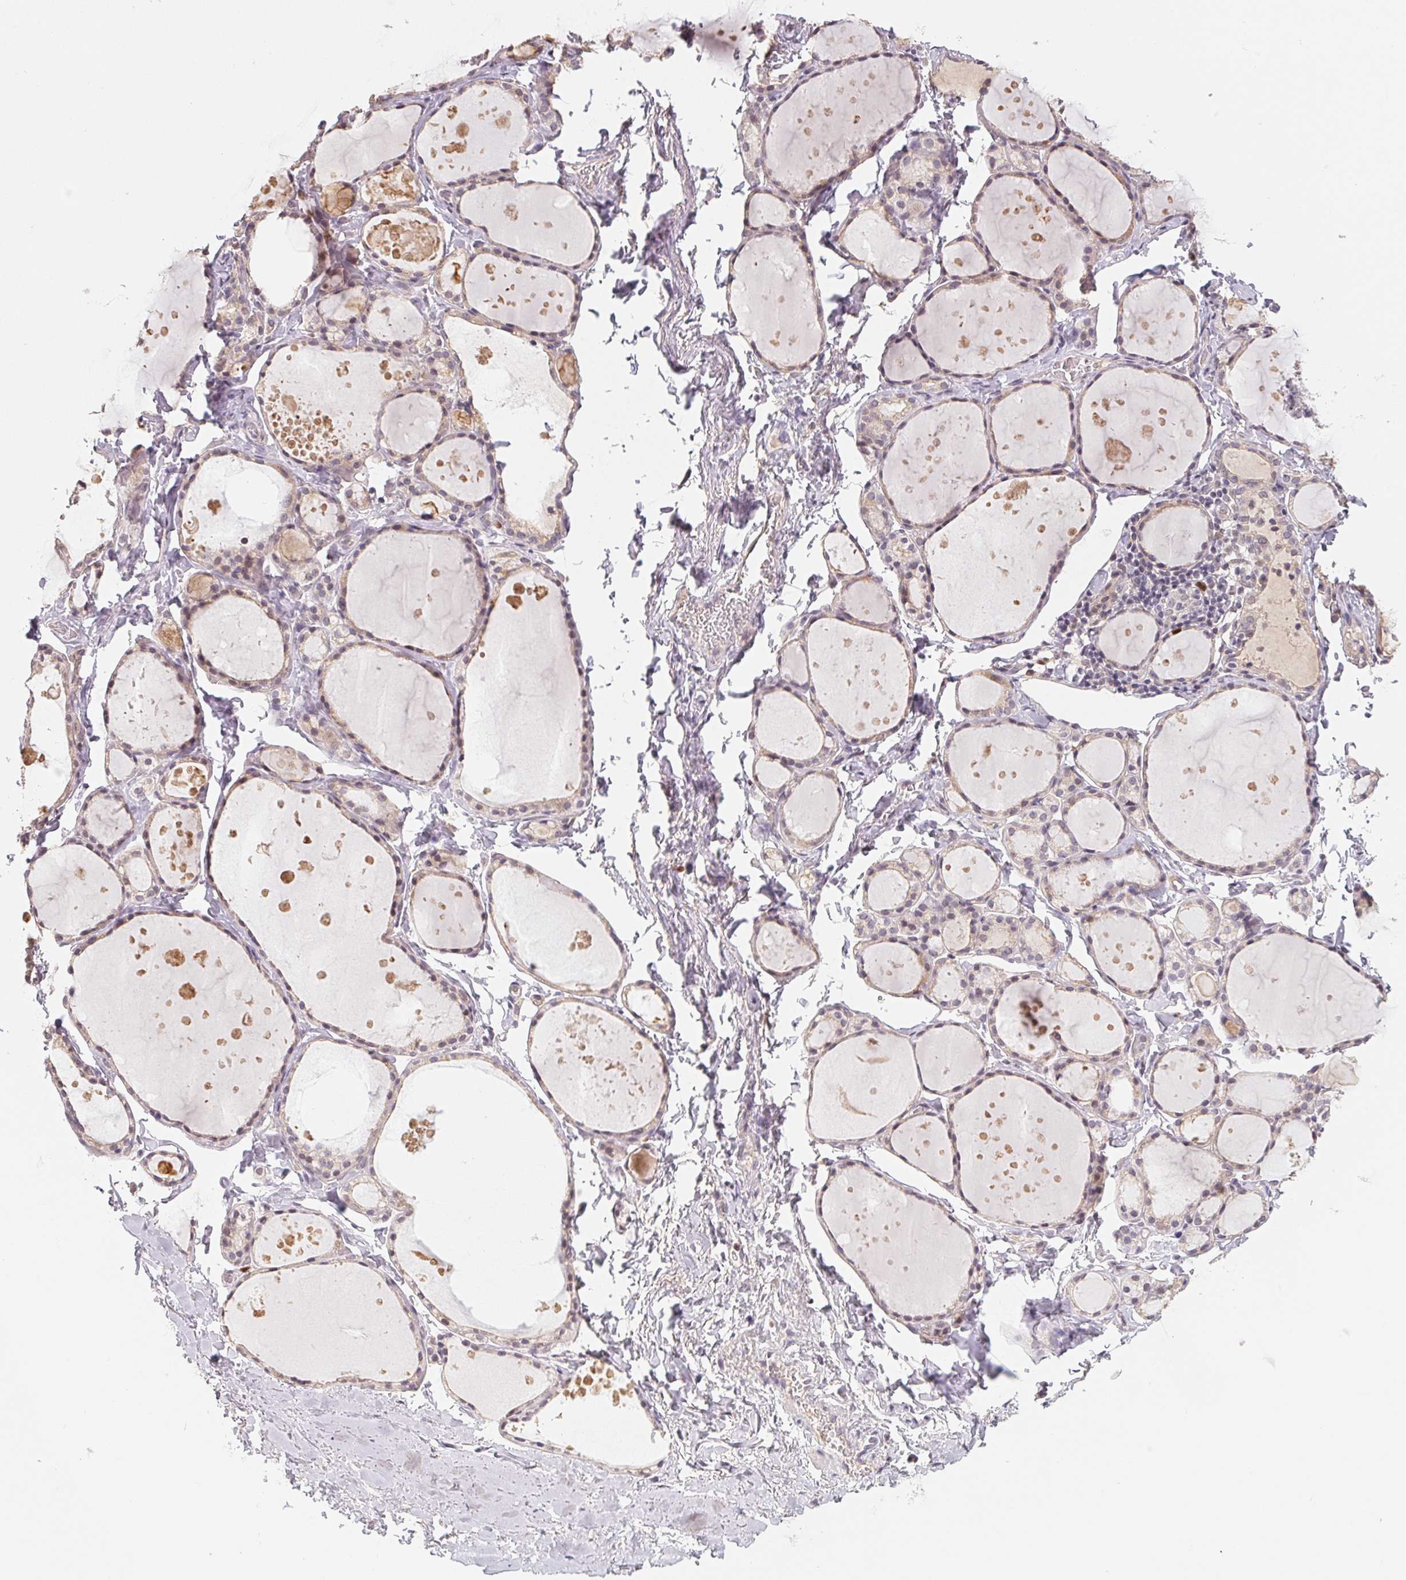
{"staining": {"intensity": "weak", "quantity": "<25%", "location": "cytoplasmic/membranous"}, "tissue": "thyroid gland", "cell_type": "Glandular cells", "image_type": "normal", "snomed": [{"axis": "morphology", "description": "Normal tissue, NOS"}, {"axis": "topography", "description": "Thyroid gland"}], "caption": "A high-resolution photomicrograph shows immunohistochemistry (IHC) staining of normal thyroid gland, which exhibits no significant expression in glandular cells. (Immunohistochemistry, brightfield microscopy, high magnification).", "gene": "KIFC1", "patient": {"sex": "male", "age": 68}}